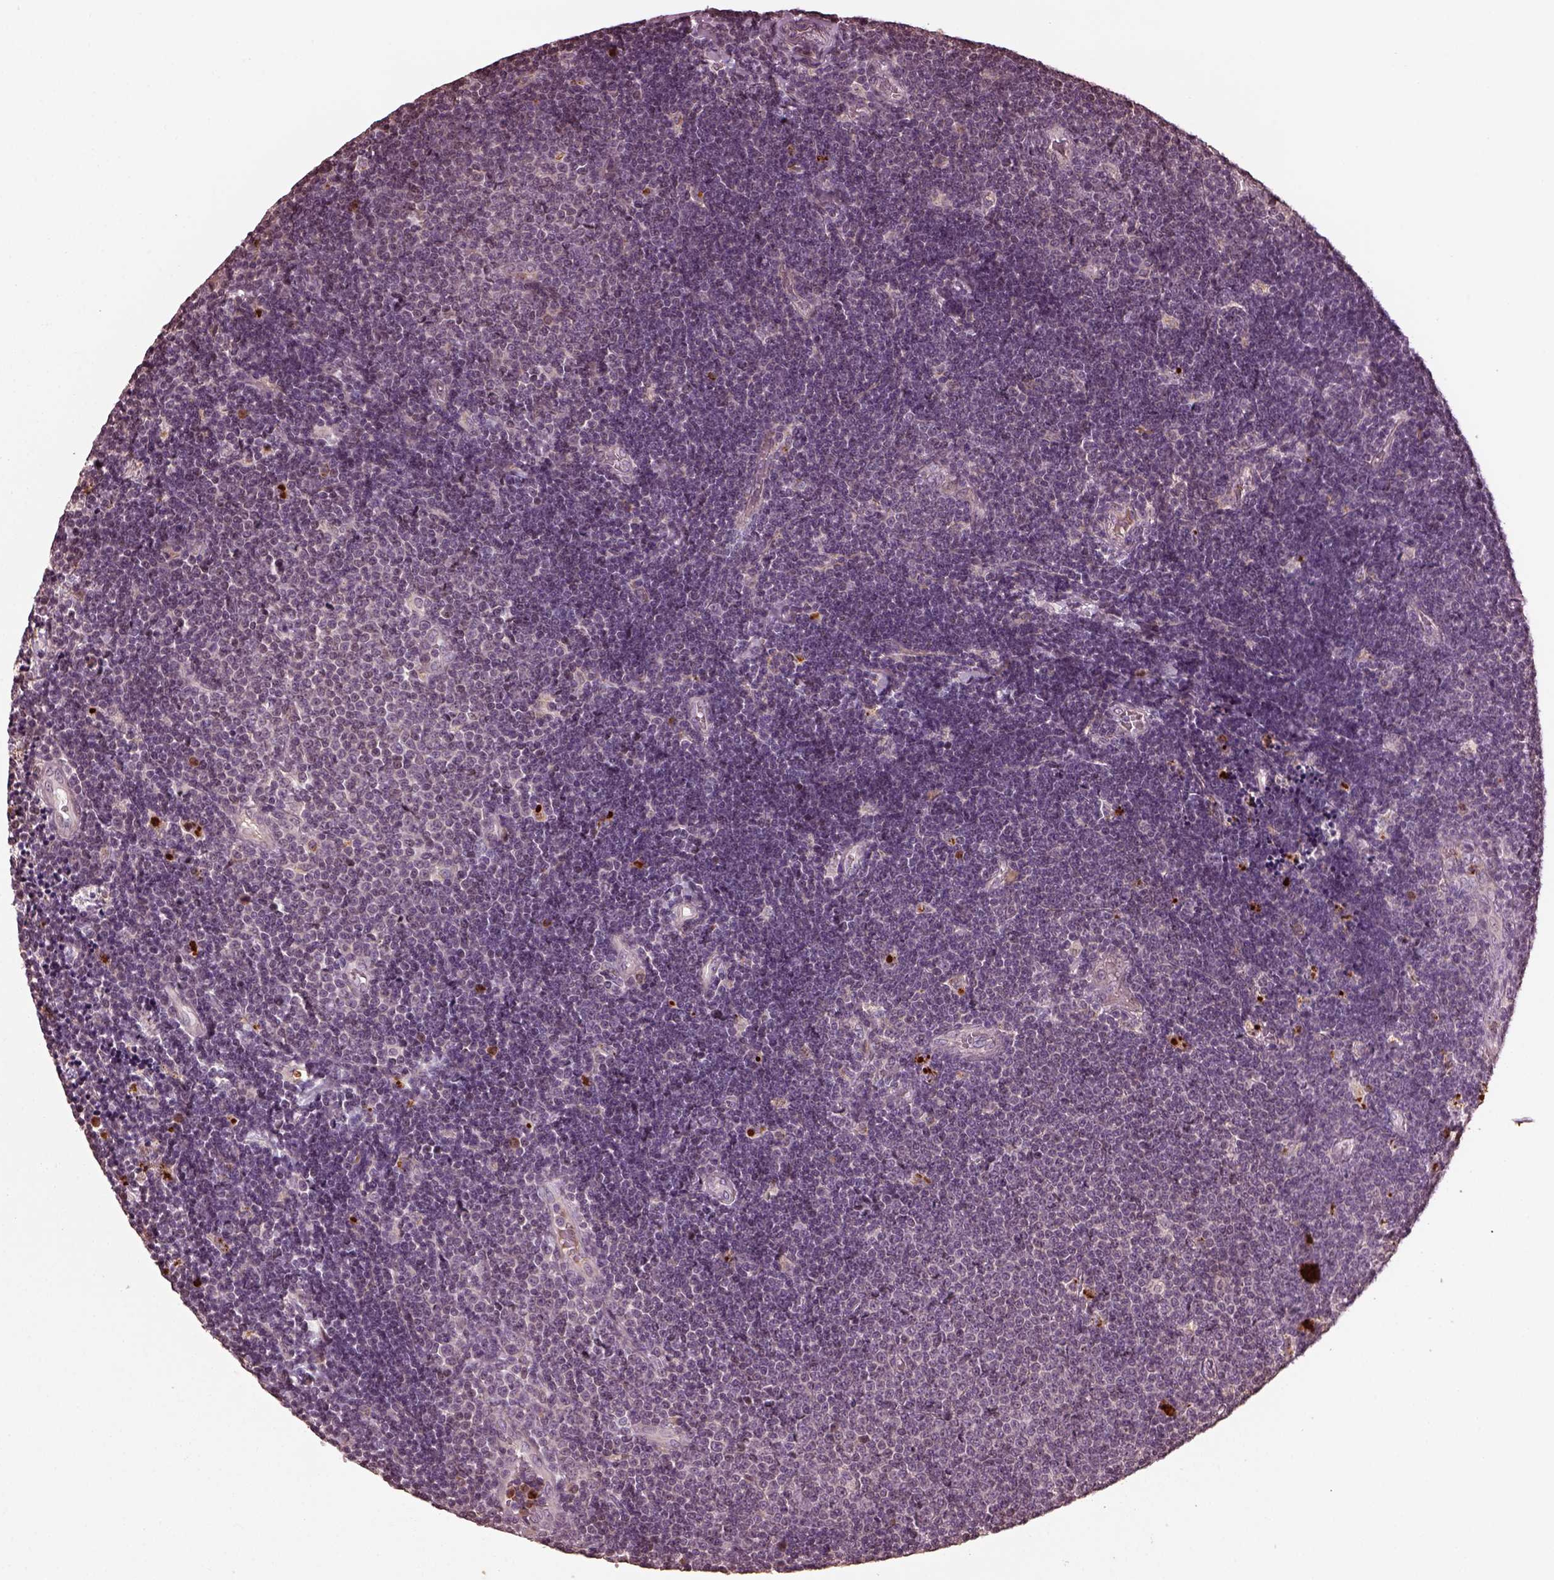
{"staining": {"intensity": "negative", "quantity": "none", "location": "none"}, "tissue": "lymphoma", "cell_type": "Tumor cells", "image_type": "cancer", "snomed": [{"axis": "morphology", "description": "Malignant lymphoma, non-Hodgkin's type, Low grade"}, {"axis": "topography", "description": "Brain"}], "caption": "Tumor cells show no significant protein positivity in lymphoma.", "gene": "RUFY3", "patient": {"sex": "female", "age": 66}}